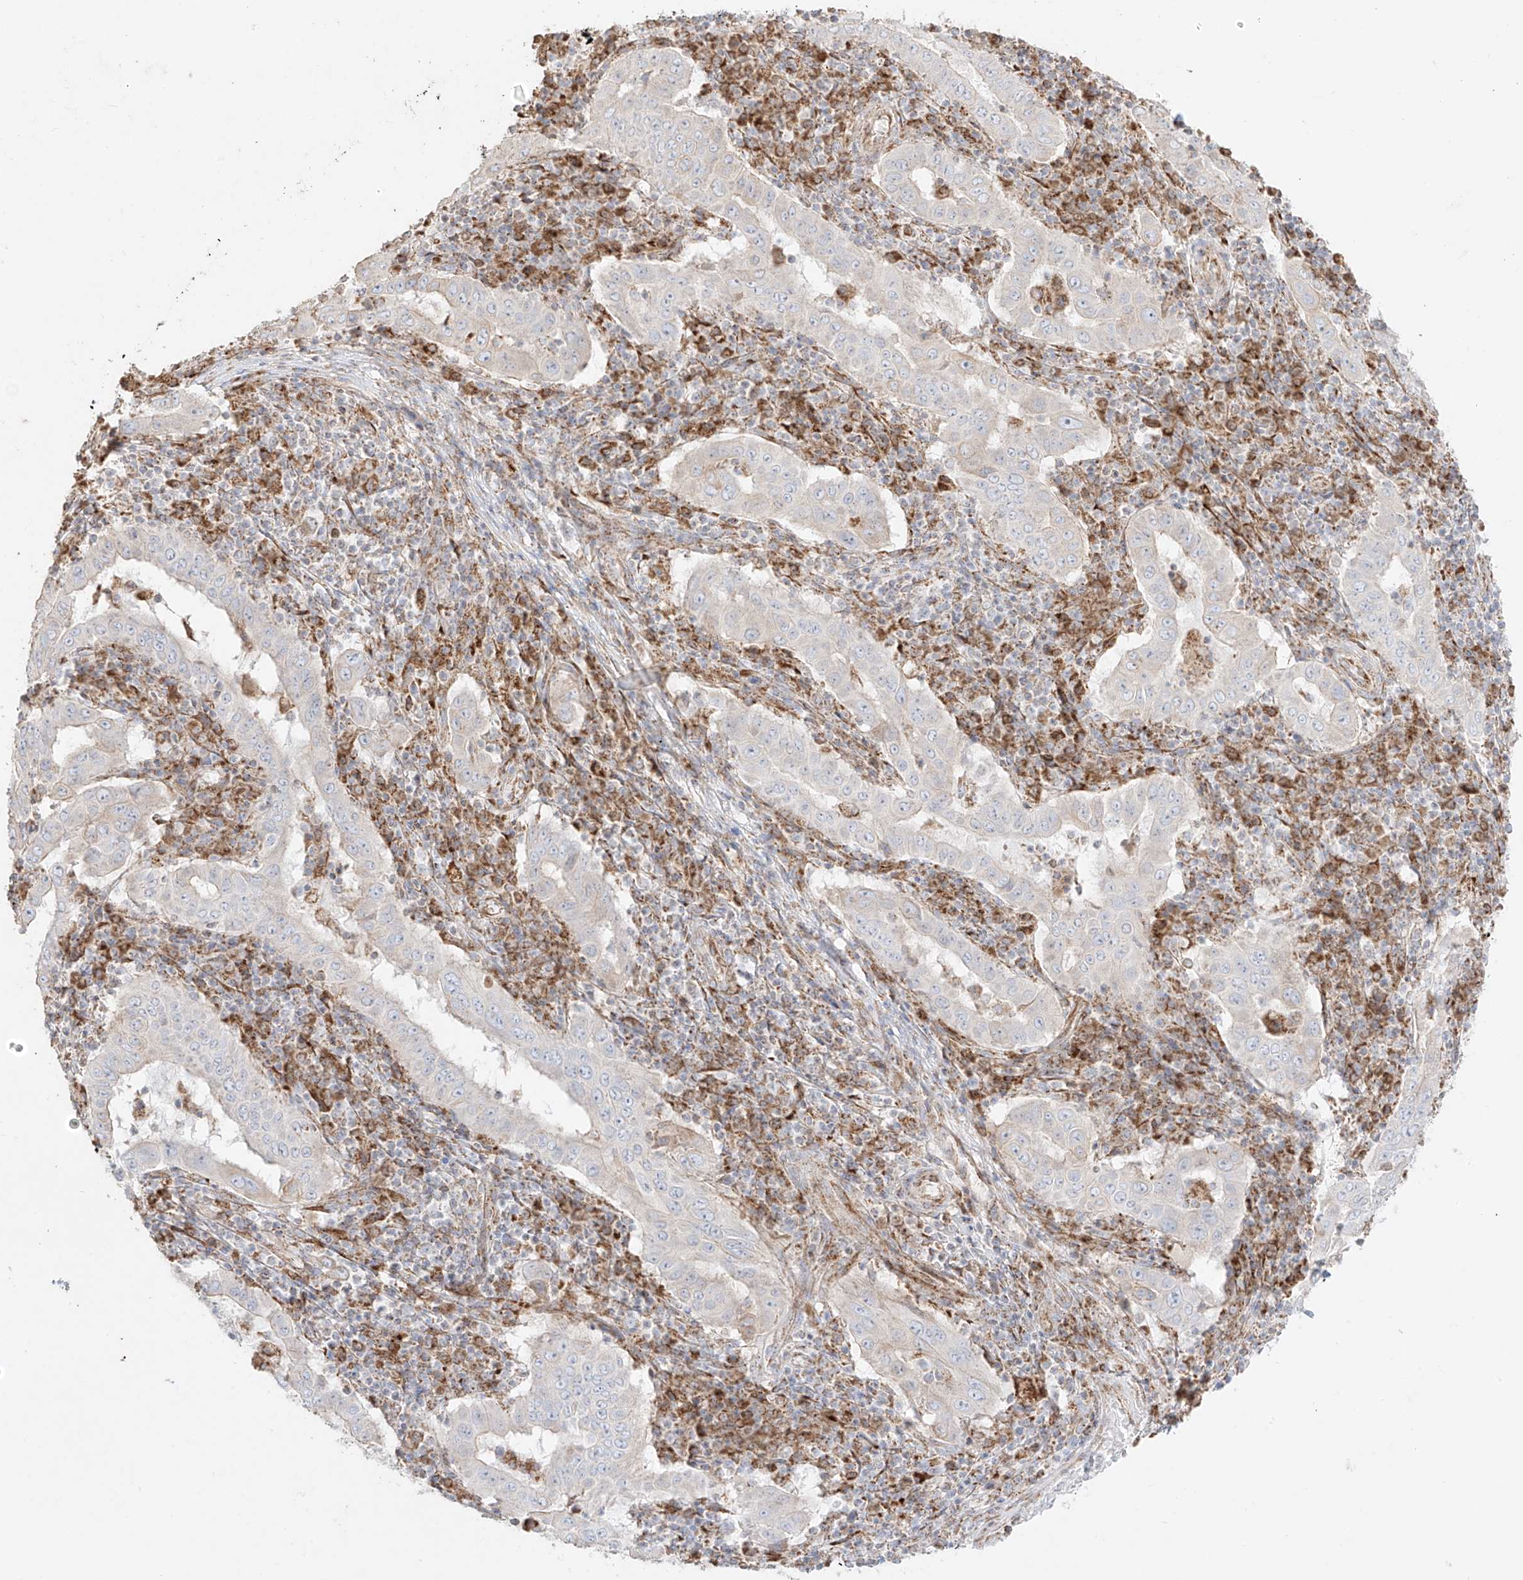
{"staining": {"intensity": "negative", "quantity": "none", "location": "none"}, "tissue": "pancreatic cancer", "cell_type": "Tumor cells", "image_type": "cancer", "snomed": [{"axis": "morphology", "description": "Adenocarcinoma, NOS"}, {"axis": "topography", "description": "Pancreas"}], "caption": "Immunohistochemistry (IHC) of pancreatic cancer (adenocarcinoma) displays no expression in tumor cells. (DAB immunohistochemistry, high magnification).", "gene": "COLGALT2", "patient": {"sex": "male", "age": 63}}